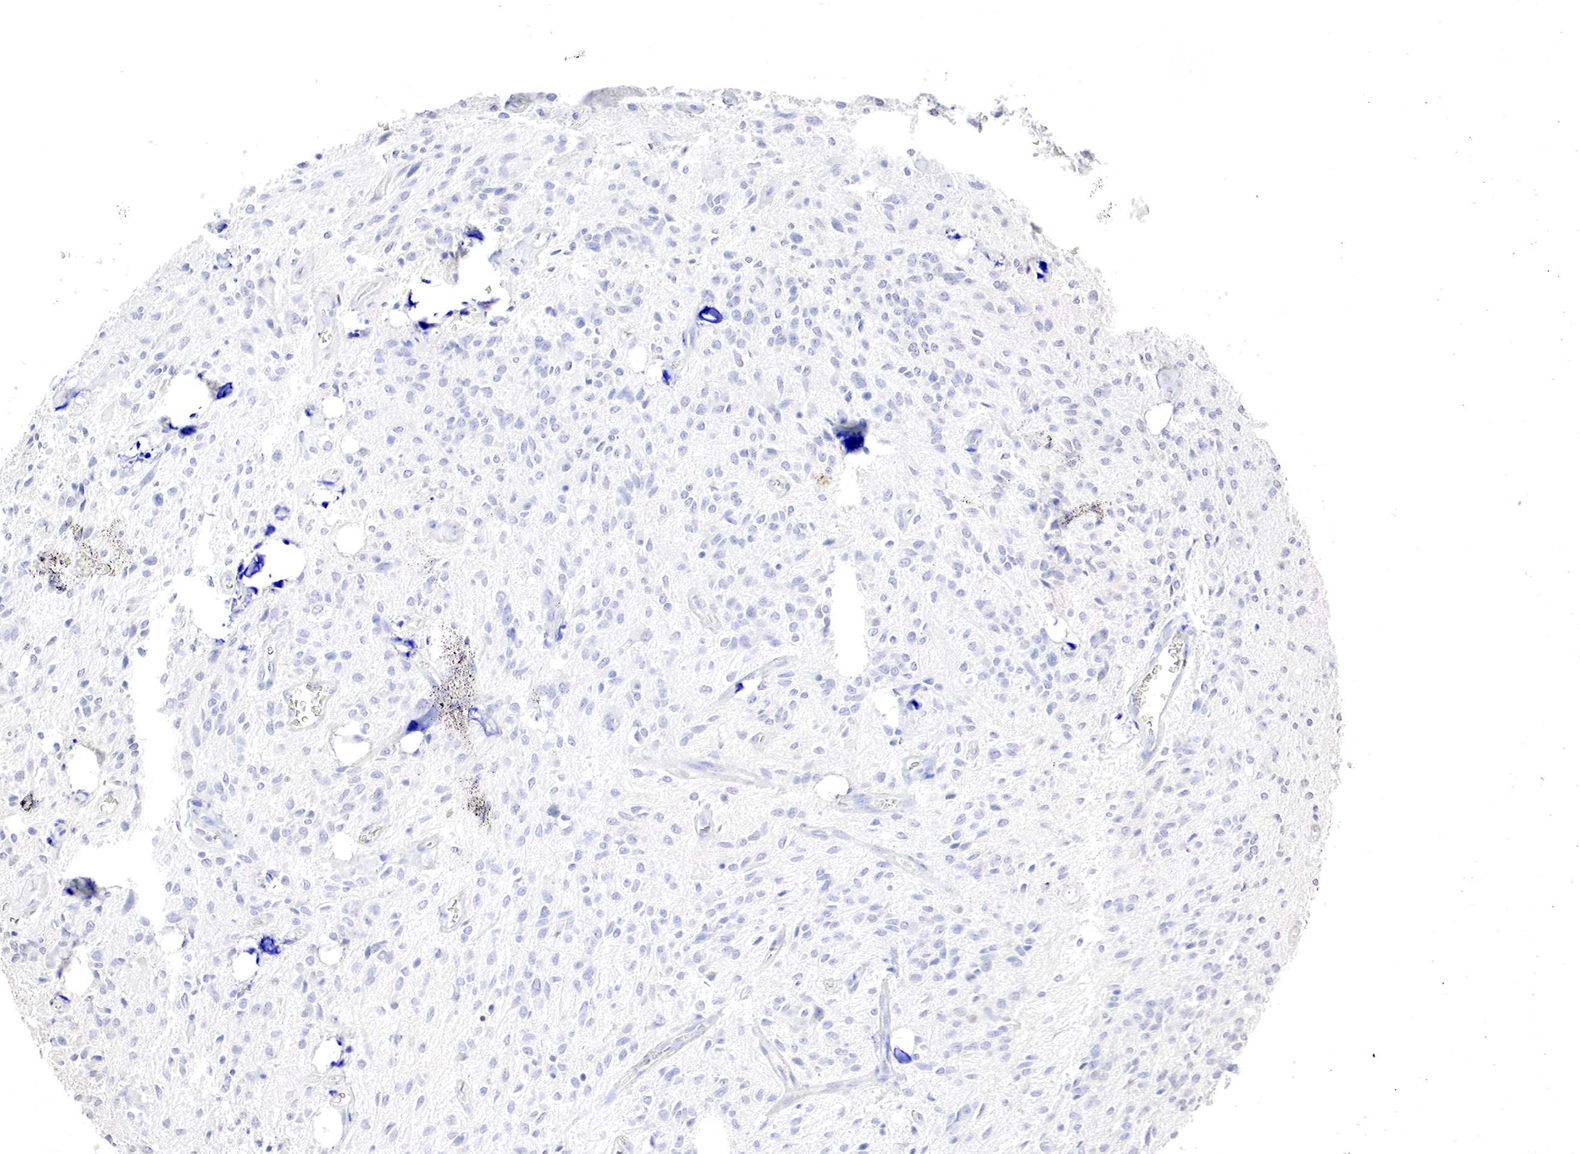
{"staining": {"intensity": "negative", "quantity": "none", "location": "none"}, "tissue": "glioma", "cell_type": "Tumor cells", "image_type": "cancer", "snomed": [{"axis": "morphology", "description": "Glioma, malignant, Low grade"}, {"axis": "topography", "description": "Brain"}], "caption": "Immunohistochemistry of malignant glioma (low-grade) reveals no positivity in tumor cells.", "gene": "OTC", "patient": {"sex": "female", "age": 15}}